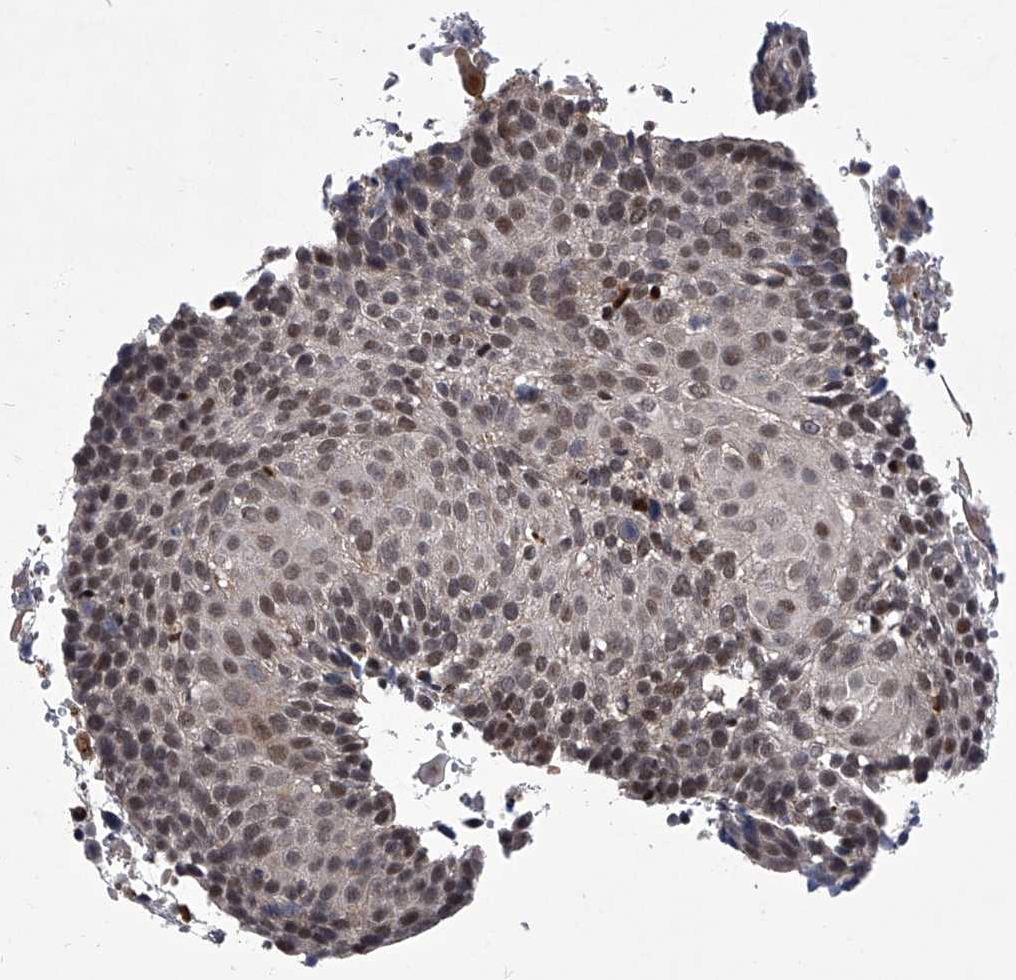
{"staining": {"intensity": "weak", "quantity": ">75%", "location": "nuclear"}, "tissue": "cervical cancer", "cell_type": "Tumor cells", "image_type": "cancer", "snomed": [{"axis": "morphology", "description": "Squamous cell carcinoma, NOS"}, {"axis": "topography", "description": "Cervix"}], "caption": "Protein expression analysis of human cervical cancer reveals weak nuclear positivity in about >75% of tumor cells.", "gene": "CMTR1", "patient": {"sex": "female", "age": 74}}